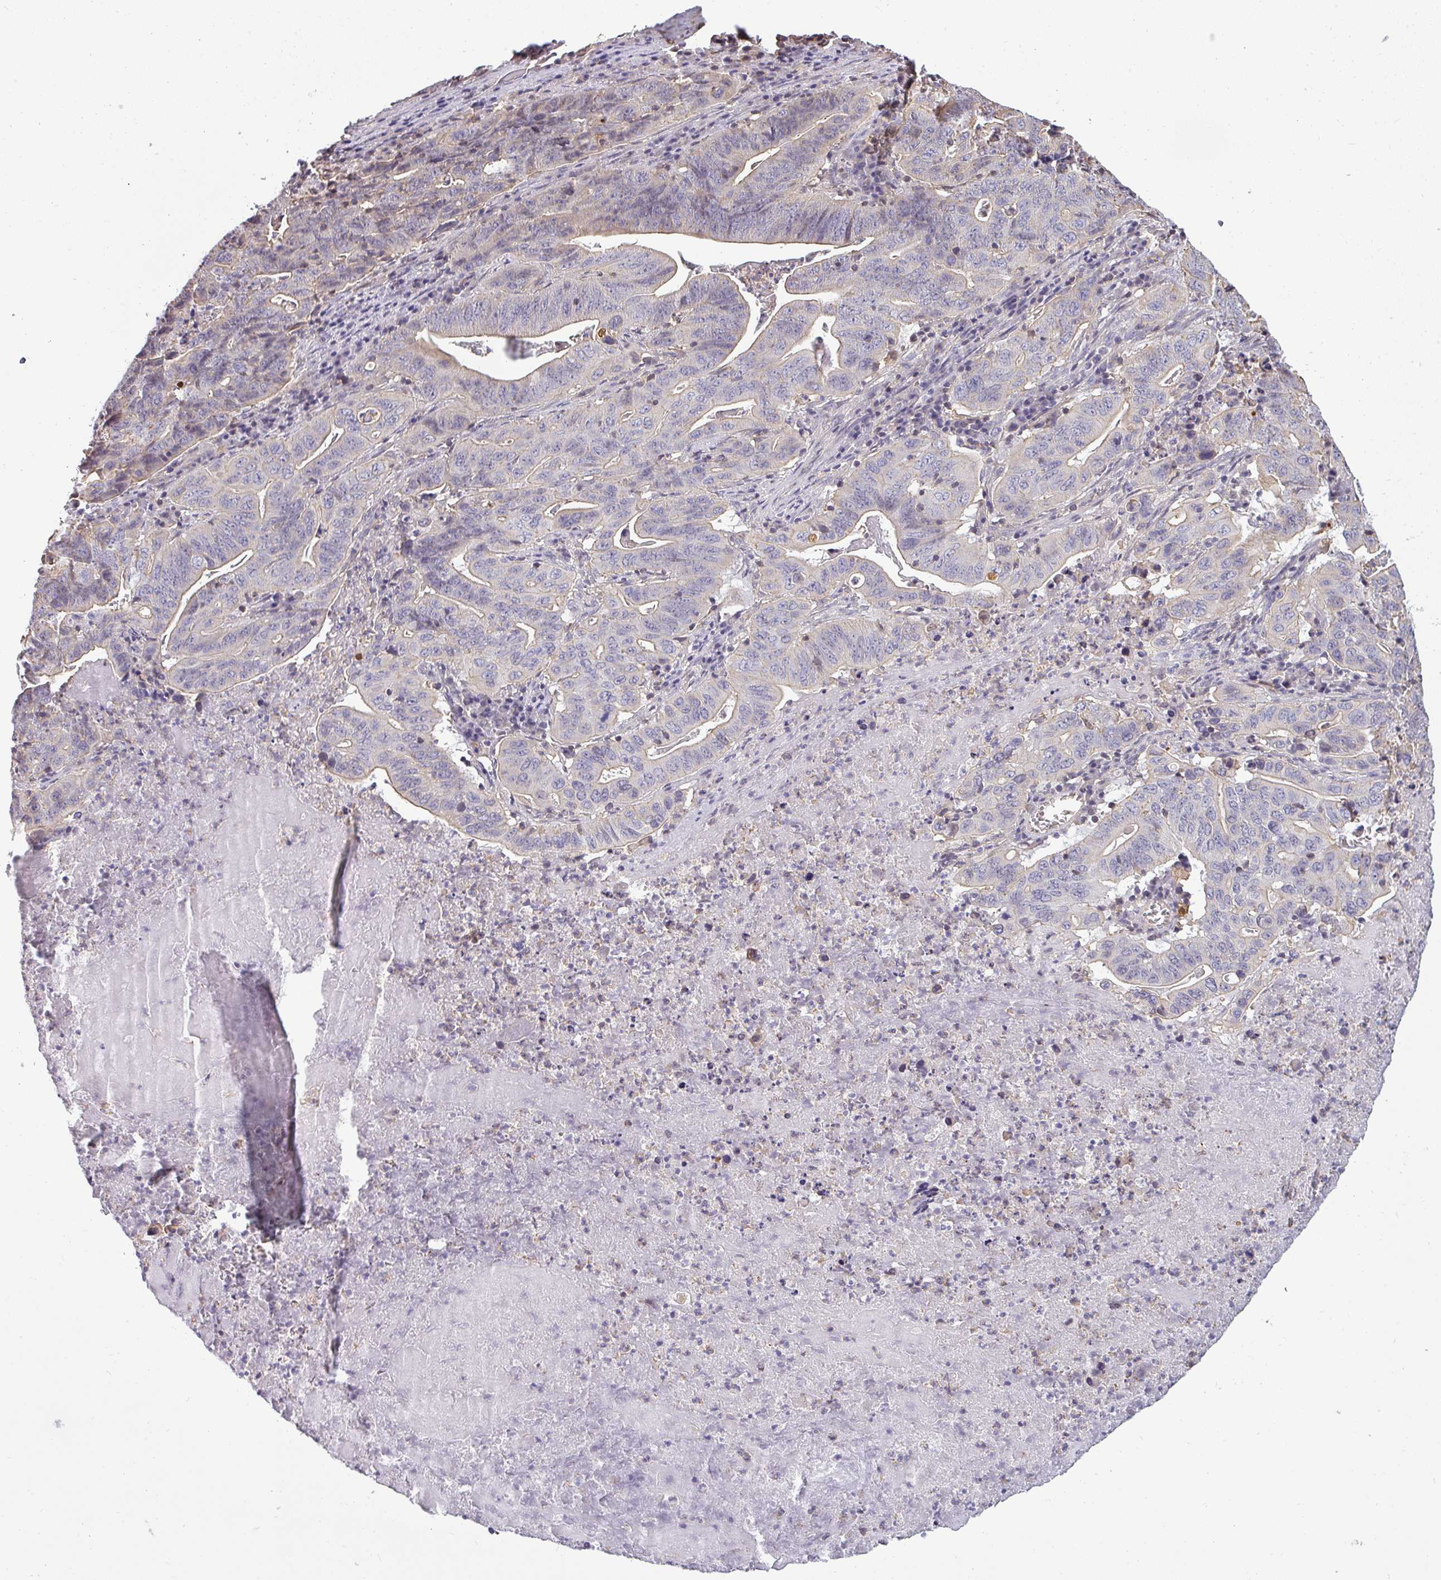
{"staining": {"intensity": "negative", "quantity": "none", "location": "none"}, "tissue": "lung cancer", "cell_type": "Tumor cells", "image_type": "cancer", "snomed": [{"axis": "morphology", "description": "Adenocarcinoma, NOS"}, {"axis": "topography", "description": "Lung"}], "caption": "This photomicrograph is of lung cancer stained with immunohistochemistry to label a protein in brown with the nuclei are counter-stained blue. There is no positivity in tumor cells.", "gene": "ZNF835", "patient": {"sex": "female", "age": 60}}